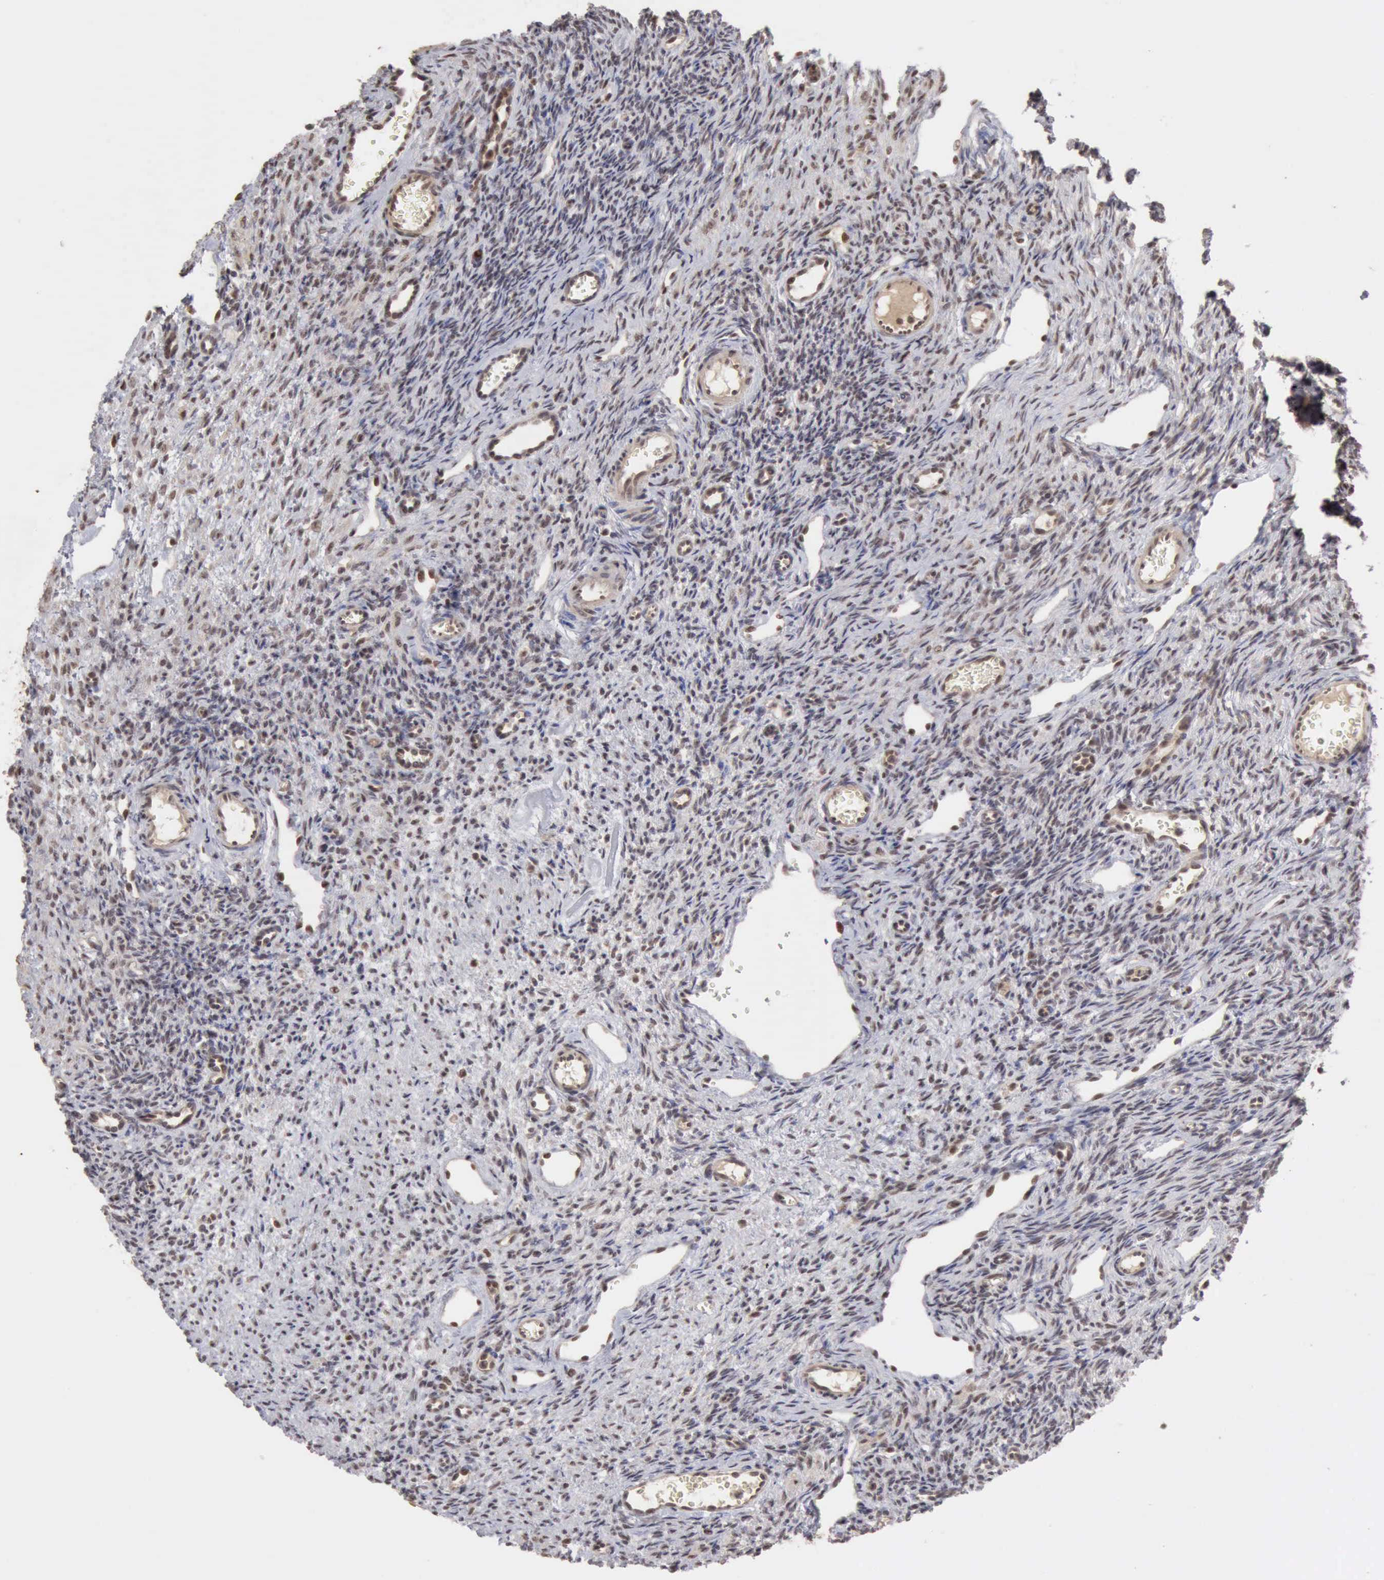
{"staining": {"intensity": "weak", "quantity": ">75%", "location": "nuclear"}, "tissue": "ovary", "cell_type": "Follicle cells", "image_type": "normal", "snomed": [{"axis": "morphology", "description": "Normal tissue, NOS"}, {"axis": "topography", "description": "Ovary"}], "caption": "Brown immunohistochemical staining in unremarkable ovary demonstrates weak nuclear expression in approximately >75% of follicle cells.", "gene": "CDKN2A", "patient": {"sex": "female", "age": 33}}